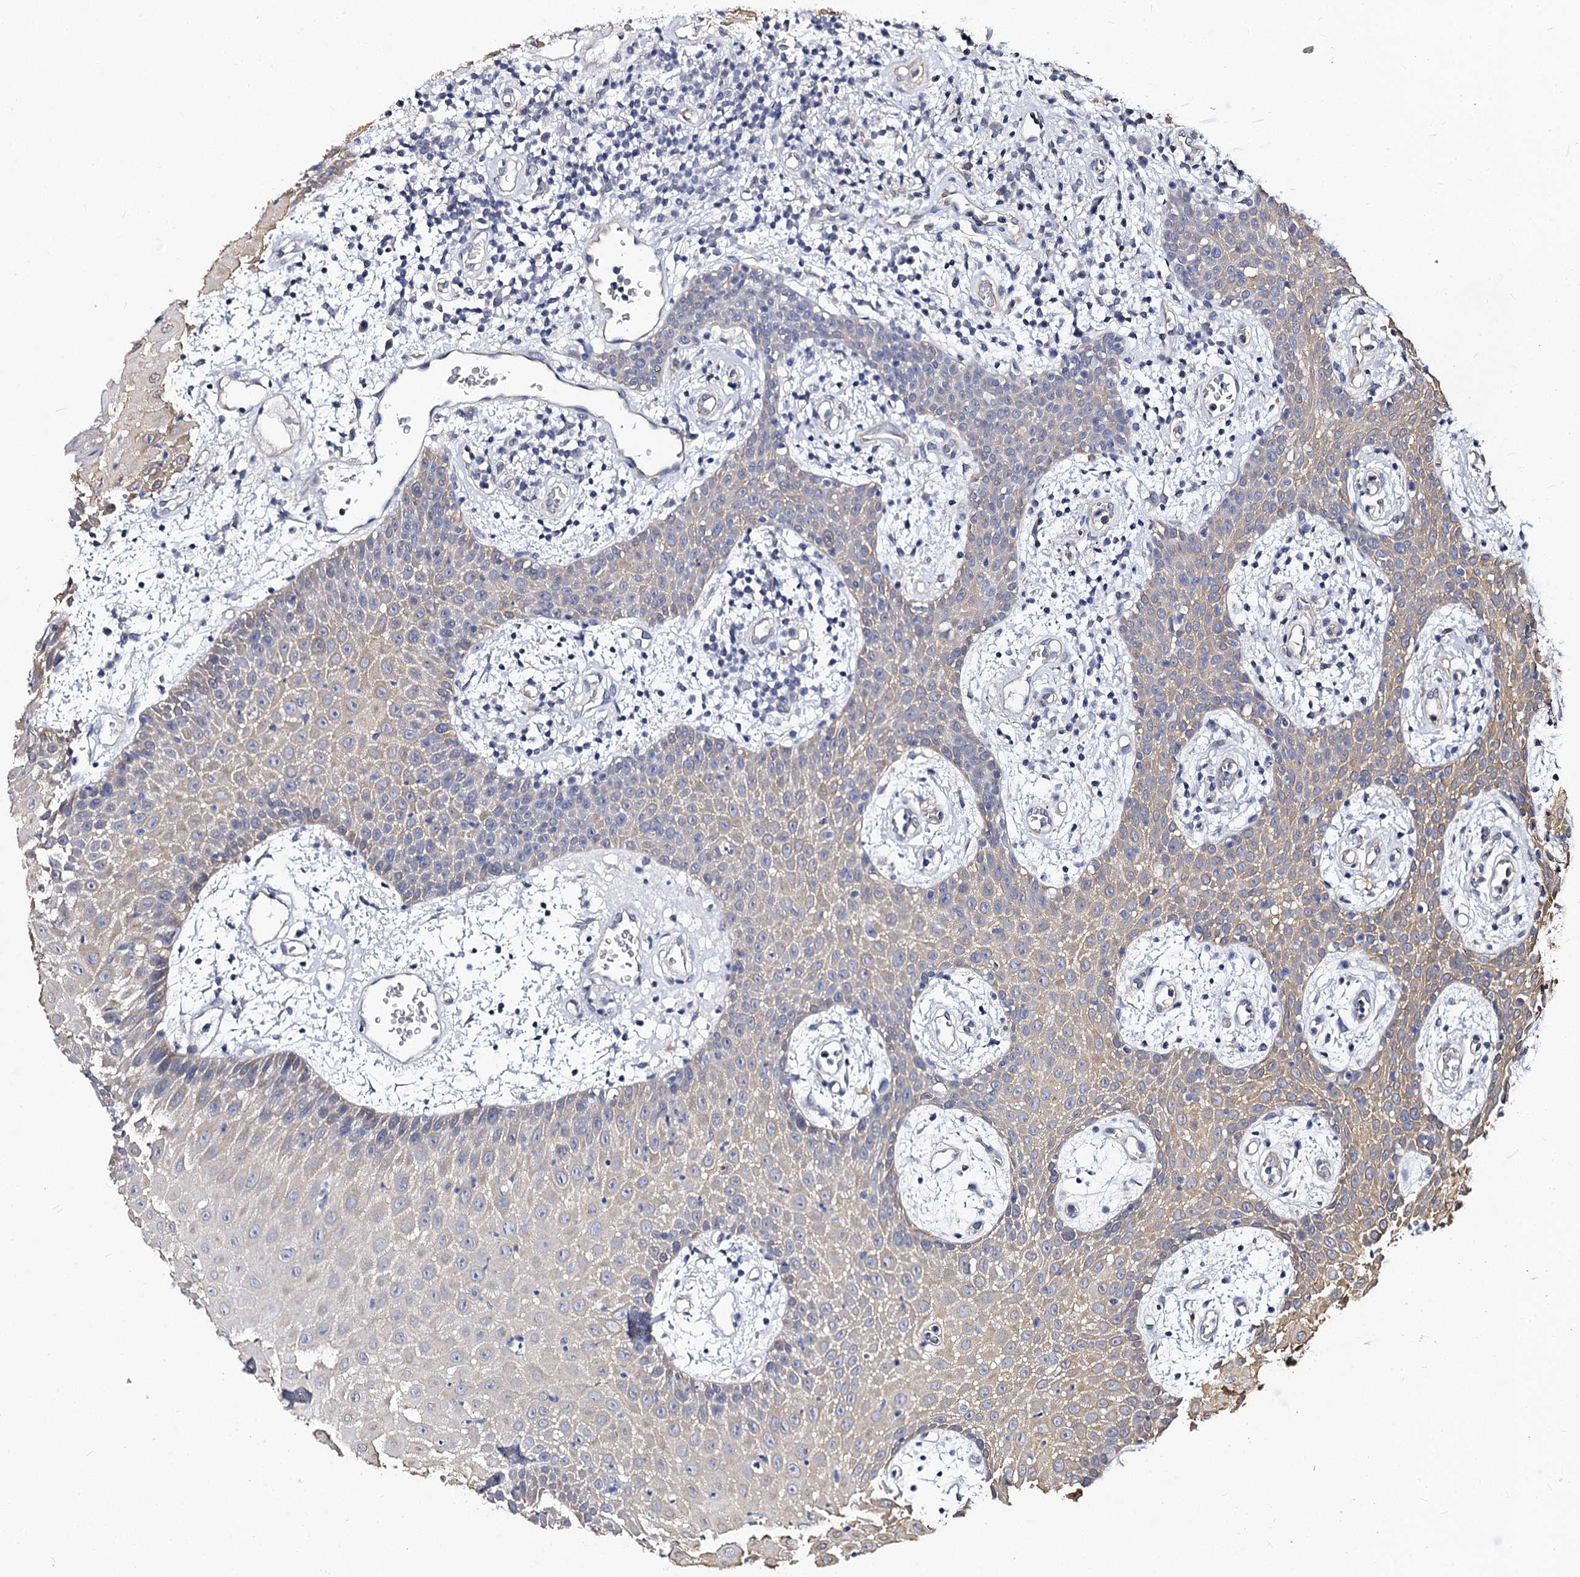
{"staining": {"intensity": "weak", "quantity": "<25%", "location": "cytoplasmic/membranous"}, "tissue": "oral mucosa", "cell_type": "Squamous epithelial cells", "image_type": "normal", "snomed": [{"axis": "morphology", "description": "Normal tissue, NOS"}, {"axis": "topography", "description": "Skeletal muscle"}, {"axis": "topography", "description": "Oral tissue"}, {"axis": "topography", "description": "Salivary gland"}, {"axis": "topography", "description": "Peripheral nerve tissue"}], "caption": "Immunohistochemical staining of unremarkable human oral mucosa exhibits no significant staining in squamous epithelial cells.", "gene": "CBFB", "patient": {"sex": "male", "age": 54}}